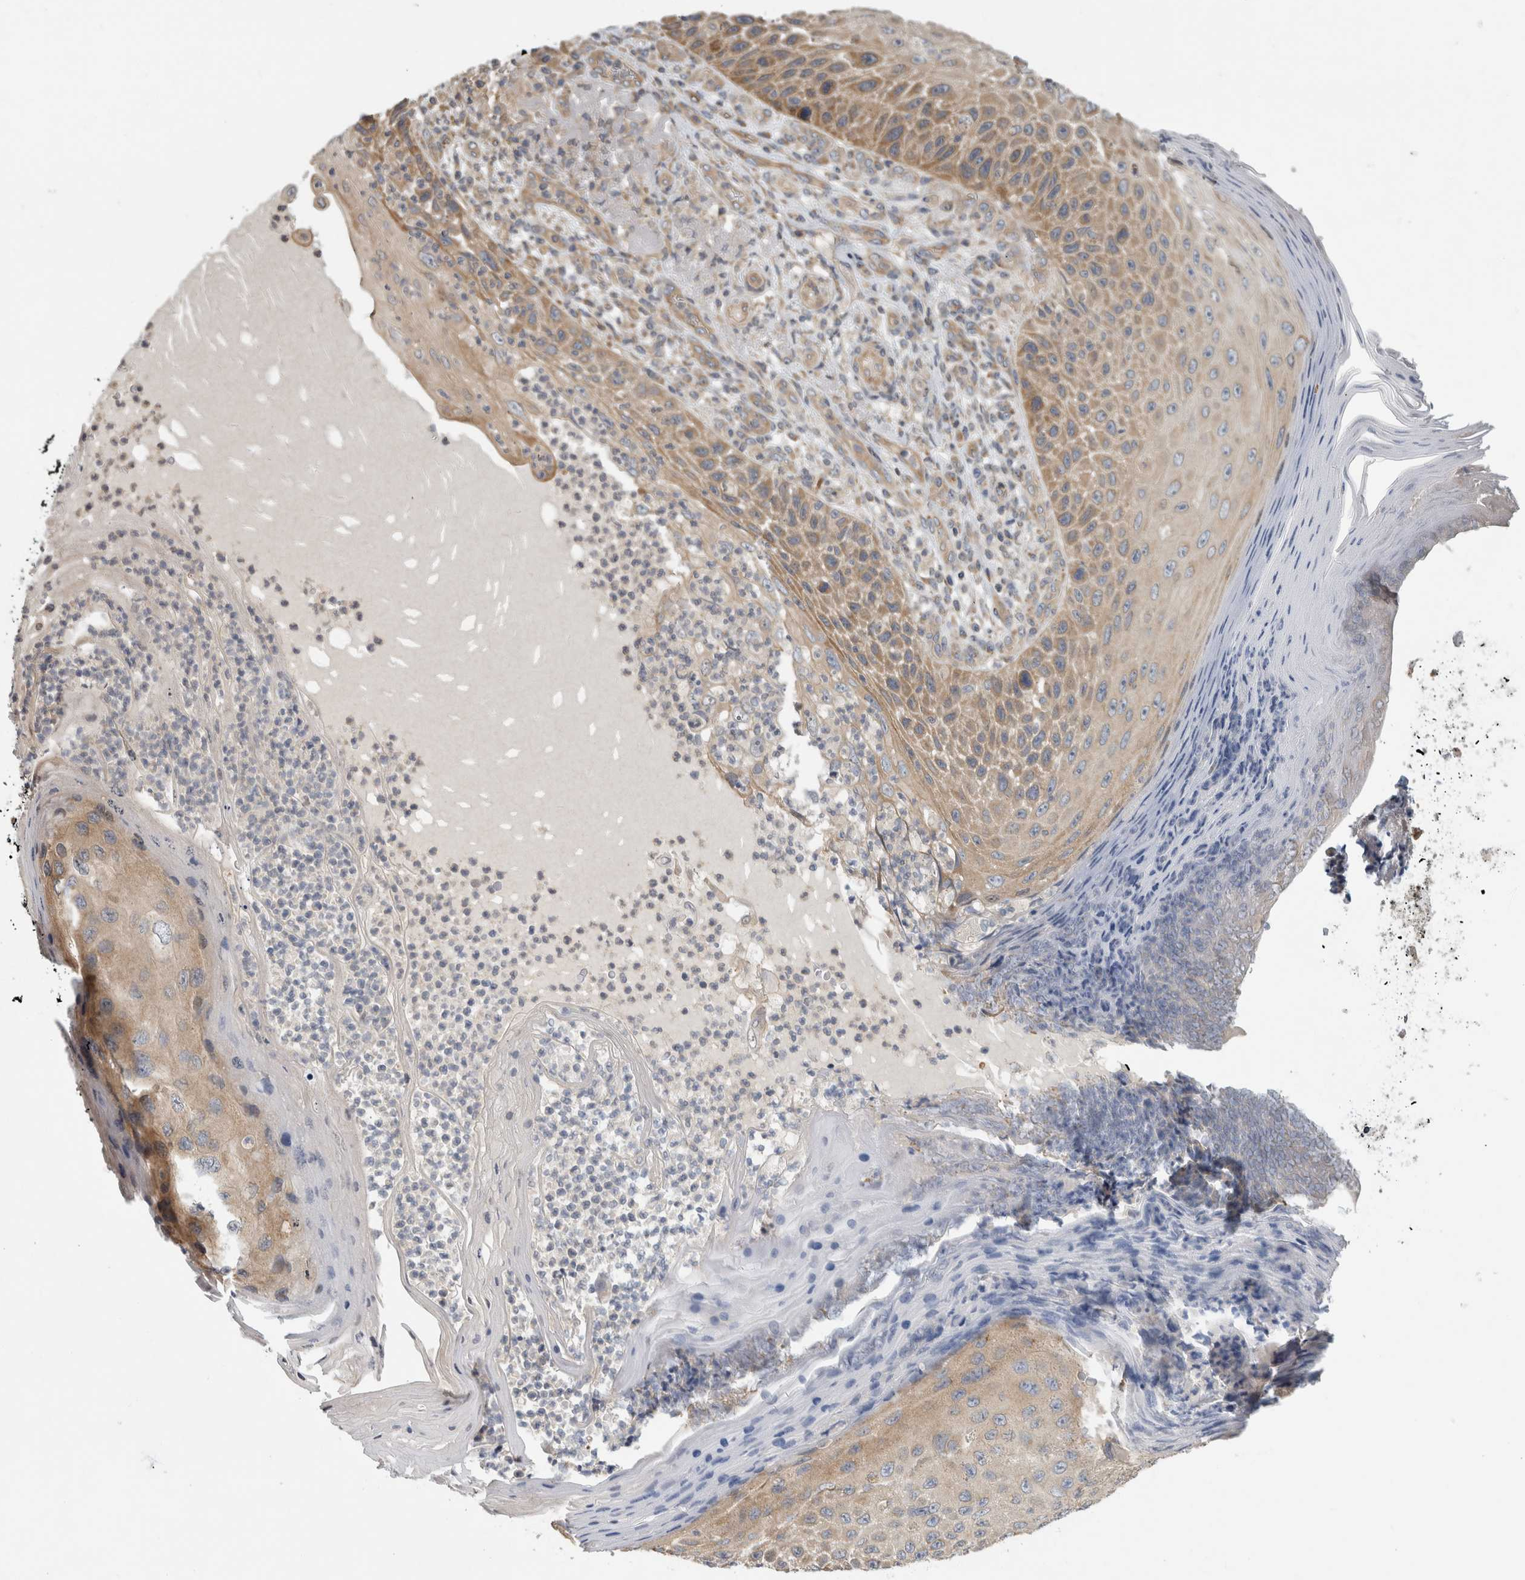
{"staining": {"intensity": "moderate", "quantity": ">75%", "location": "cytoplasmic/membranous"}, "tissue": "skin cancer", "cell_type": "Tumor cells", "image_type": "cancer", "snomed": [{"axis": "morphology", "description": "Squamous cell carcinoma, NOS"}, {"axis": "topography", "description": "Skin"}], "caption": "DAB (3,3'-diaminobenzidine) immunohistochemical staining of human squamous cell carcinoma (skin) demonstrates moderate cytoplasmic/membranous protein positivity in about >75% of tumor cells.", "gene": "PARP6", "patient": {"sex": "female", "age": 88}}